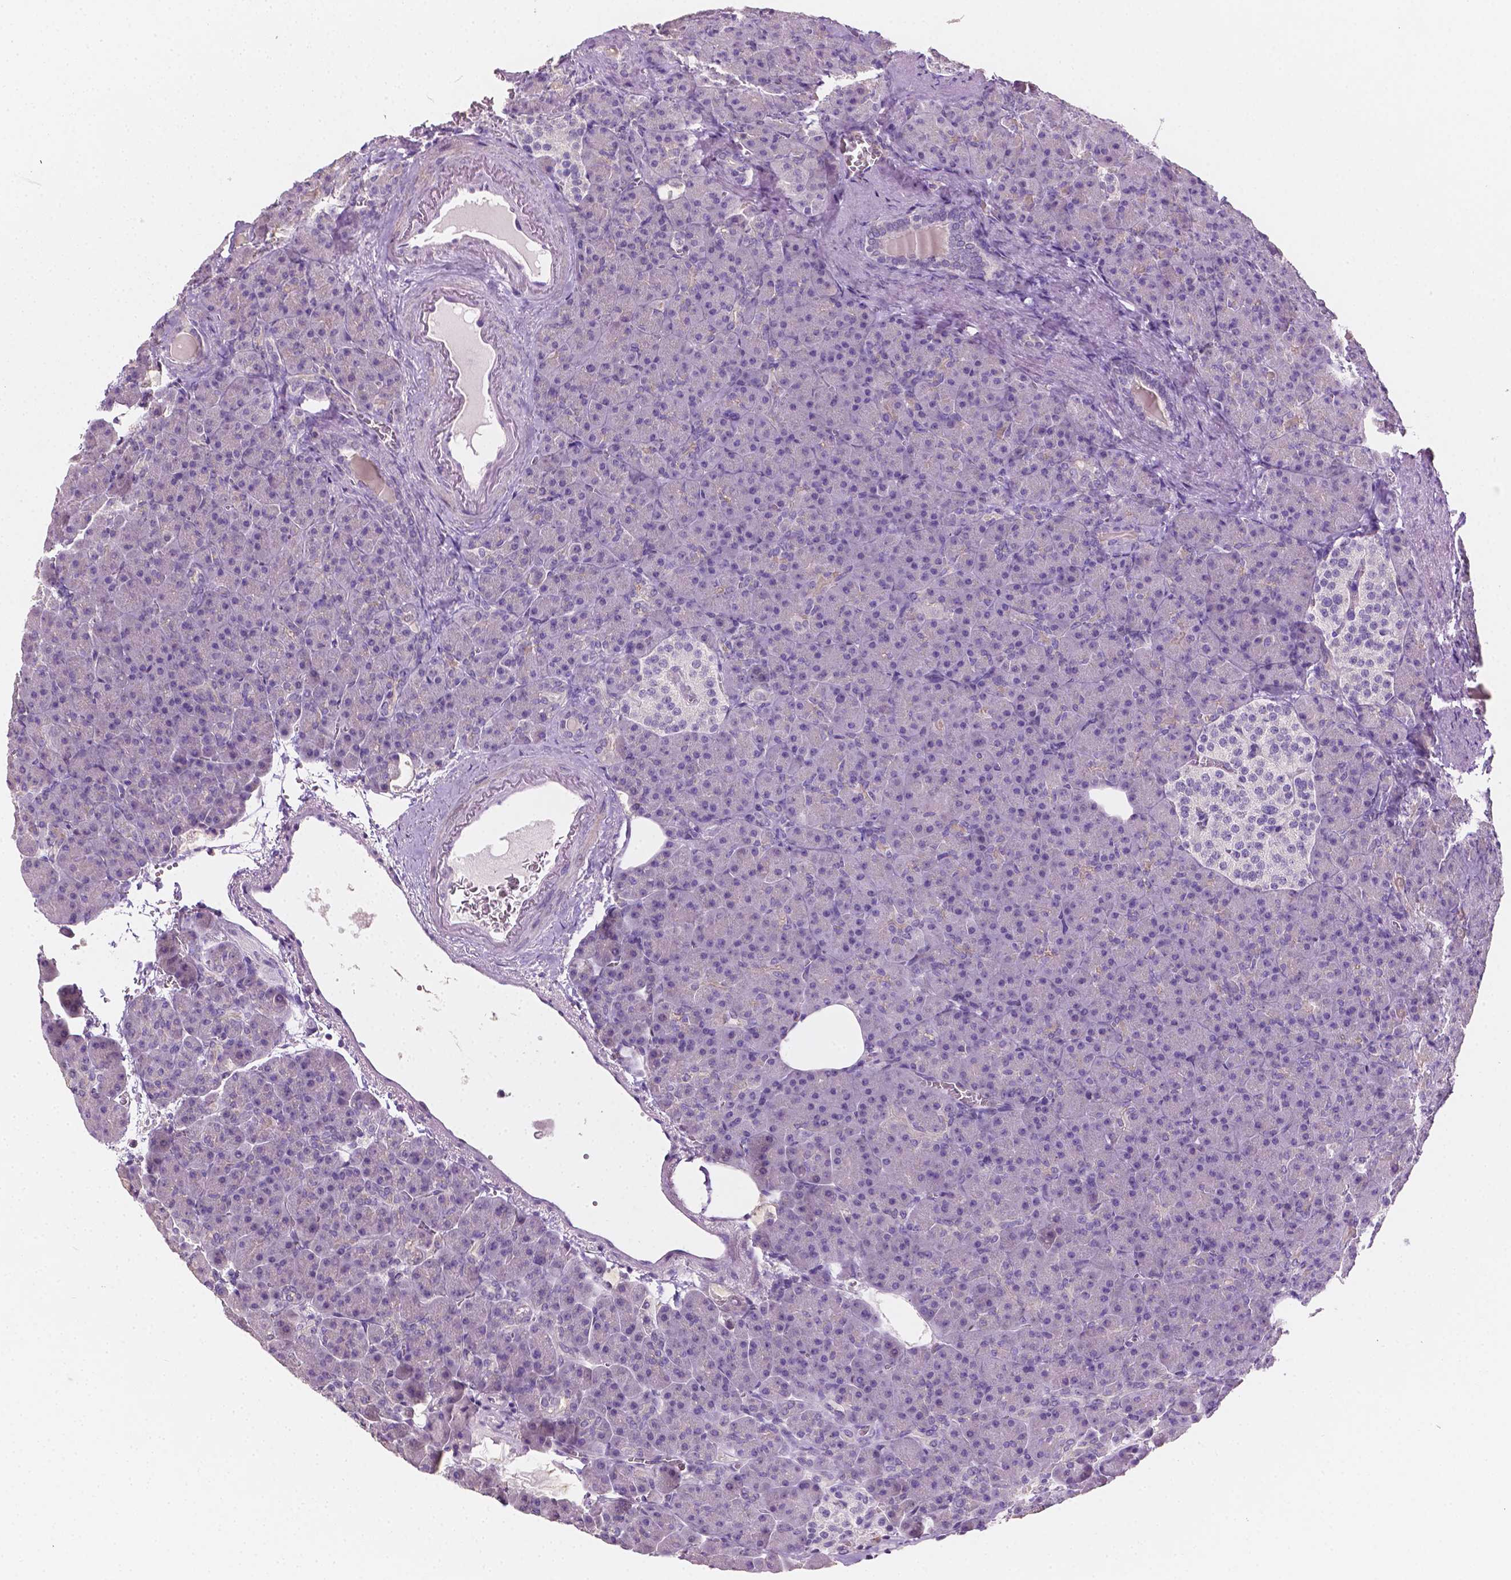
{"staining": {"intensity": "negative", "quantity": "none", "location": "none"}, "tissue": "pancreas", "cell_type": "Exocrine glandular cells", "image_type": "normal", "snomed": [{"axis": "morphology", "description": "Normal tissue, NOS"}, {"axis": "topography", "description": "Pancreas"}], "caption": "Human pancreas stained for a protein using IHC displays no staining in exocrine glandular cells.", "gene": "EGFR", "patient": {"sex": "female", "age": 74}}